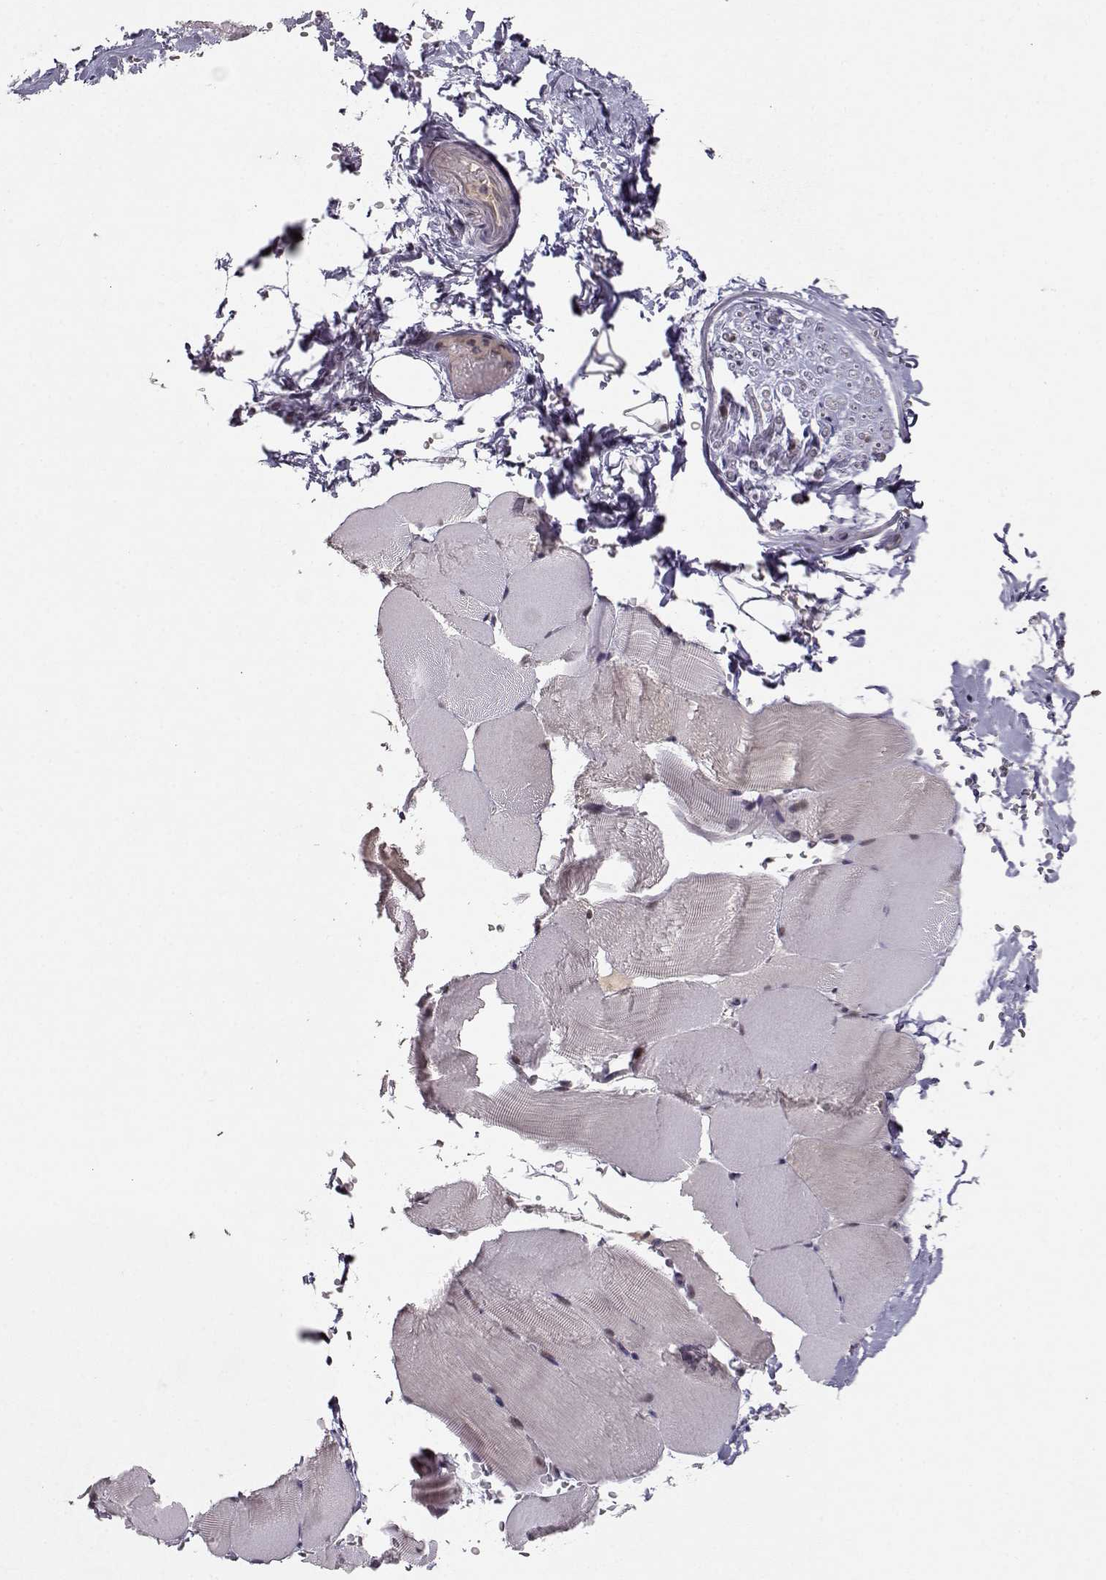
{"staining": {"intensity": "moderate", "quantity": "<25%", "location": "cytoplasmic/membranous"}, "tissue": "skeletal muscle", "cell_type": "Myocytes", "image_type": "normal", "snomed": [{"axis": "morphology", "description": "Normal tissue, NOS"}, {"axis": "topography", "description": "Skeletal muscle"}], "caption": "Brown immunohistochemical staining in normal human skeletal muscle demonstrates moderate cytoplasmic/membranous positivity in about <25% of myocytes. The staining is performed using DAB (3,3'-diaminobenzidine) brown chromogen to label protein expression. The nuclei are counter-stained blue using hematoxylin.", "gene": "CSNK2A1", "patient": {"sex": "female", "age": 37}}